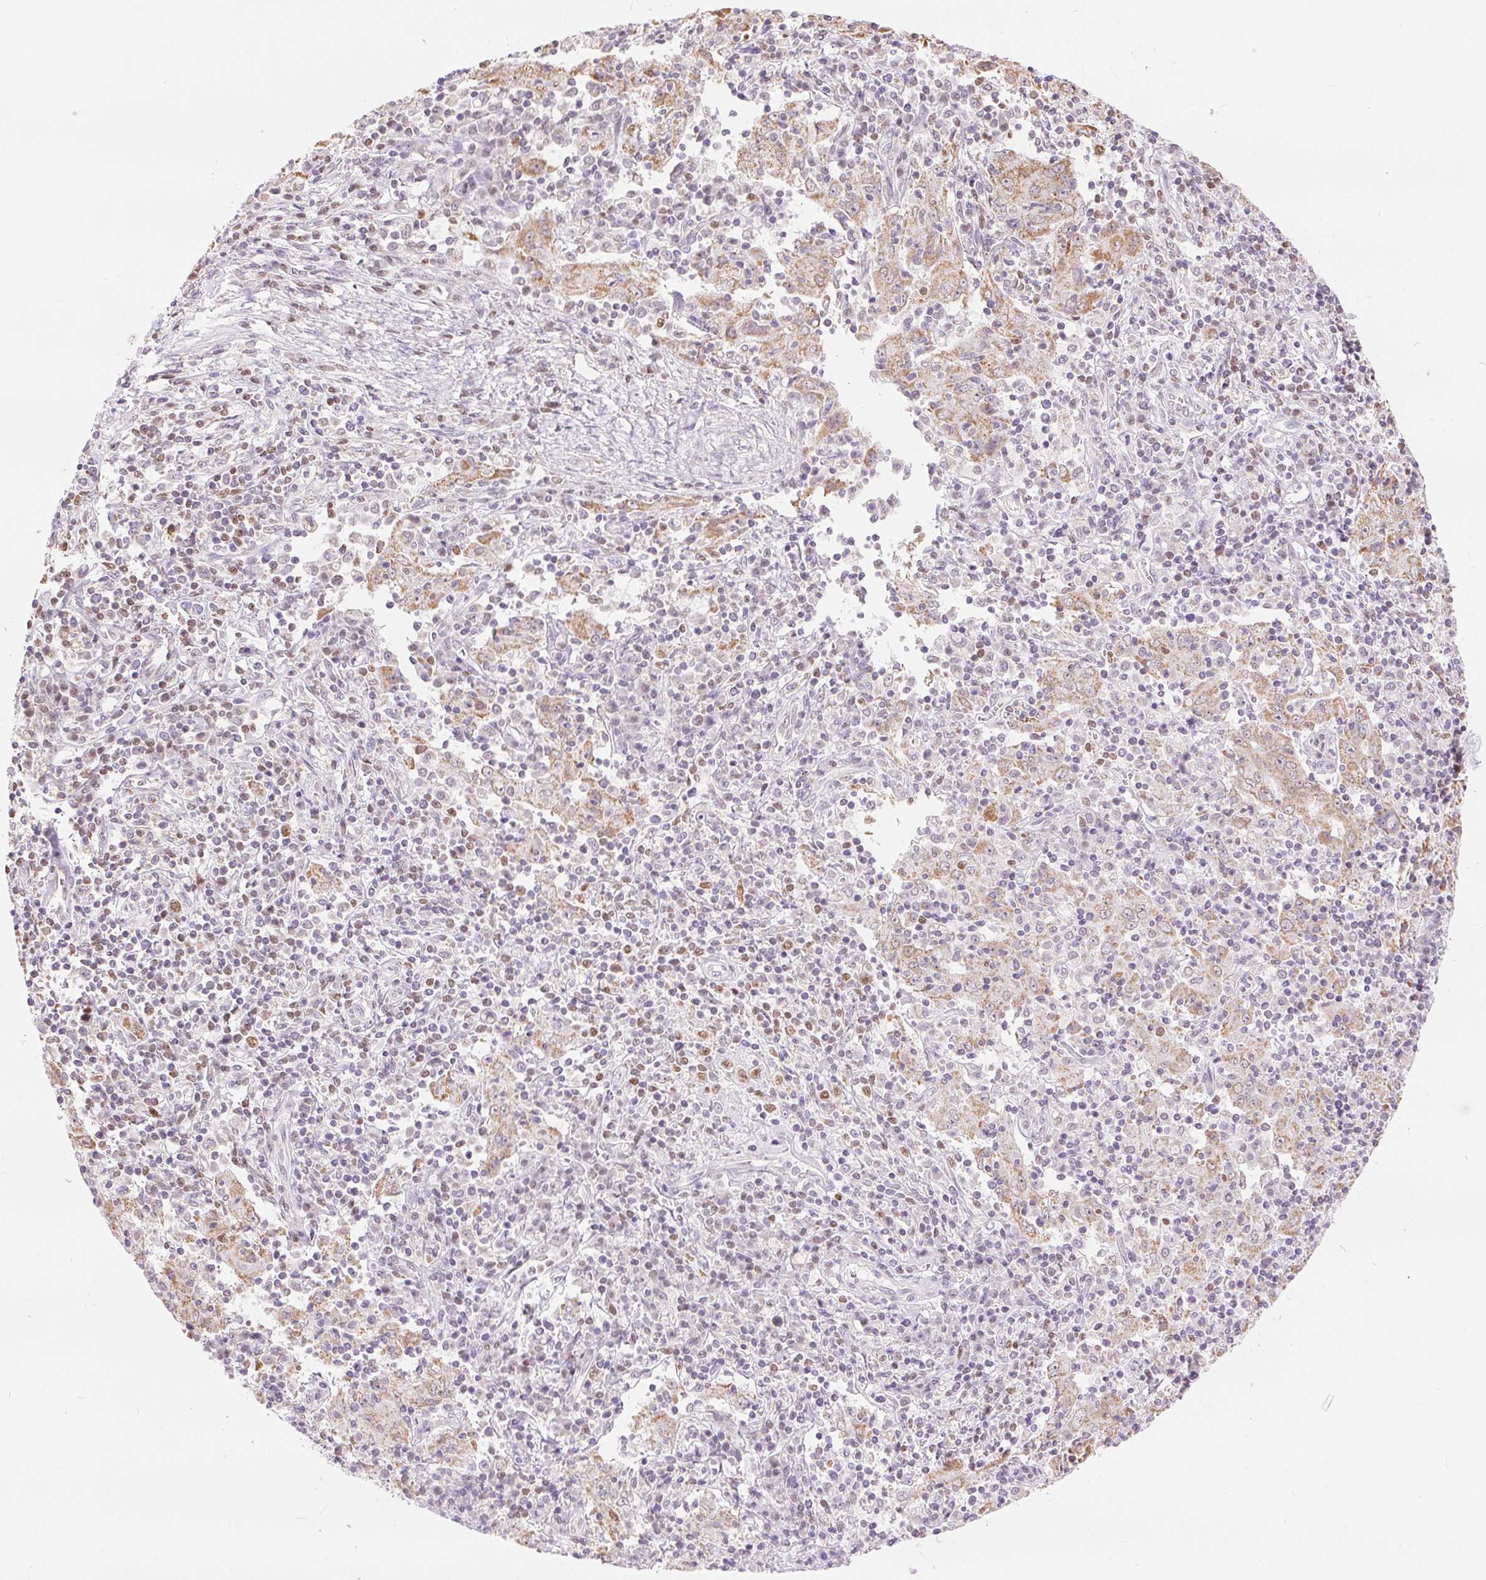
{"staining": {"intensity": "weak", "quantity": ">75%", "location": "cytoplasmic/membranous"}, "tissue": "pancreatic cancer", "cell_type": "Tumor cells", "image_type": "cancer", "snomed": [{"axis": "morphology", "description": "Adenocarcinoma, NOS"}, {"axis": "topography", "description": "Pancreas"}], "caption": "Immunohistochemistry (IHC) of human adenocarcinoma (pancreatic) shows low levels of weak cytoplasmic/membranous staining in approximately >75% of tumor cells.", "gene": "POU2F2", "patient": {"sex": "male", "age": 63}}